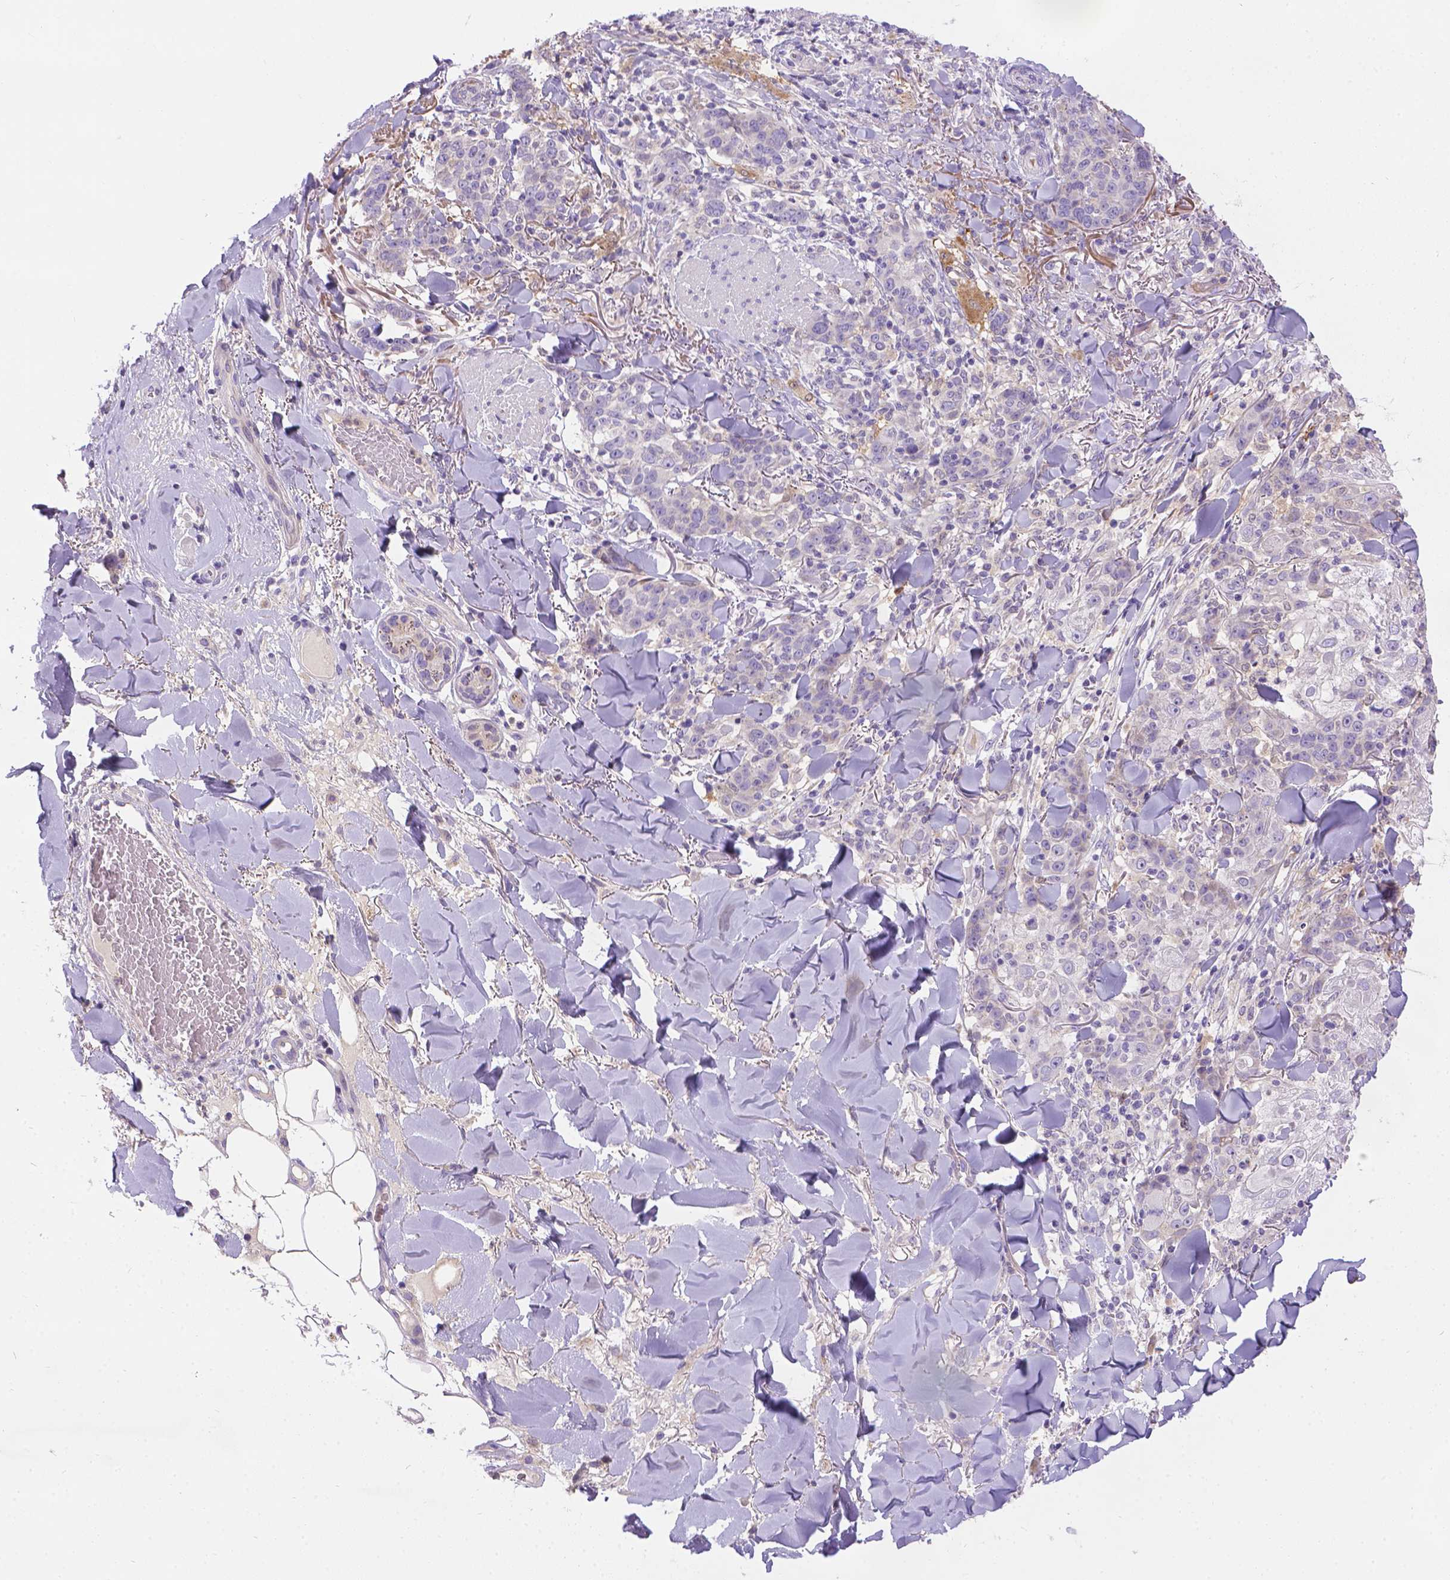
{"staining": {"intensity": "negative", "quantity": "none", "location": "none"}, "tissue": "skin cancer", "cell_type": "Tumor cells", "image_type": "cancer", "snomed": [{"axis": "morphology", "description": "Normal tissue, NOS"}, {"axis": "morphology", "description": "Squamous cell carcinoma, NOS"}, {"axis": "topography", "description": "Skin"}], "caption": "This photomicrograph is of skin cancer (squamous cell carcinoma) stained with immunohistochemistry (IHC) to label a protein in brown with the nuclei are counter-stained blue. There is no expression in tumor cells.", "gene": "TM4SF18", "patient": {"sex": "female", "age": 83}}